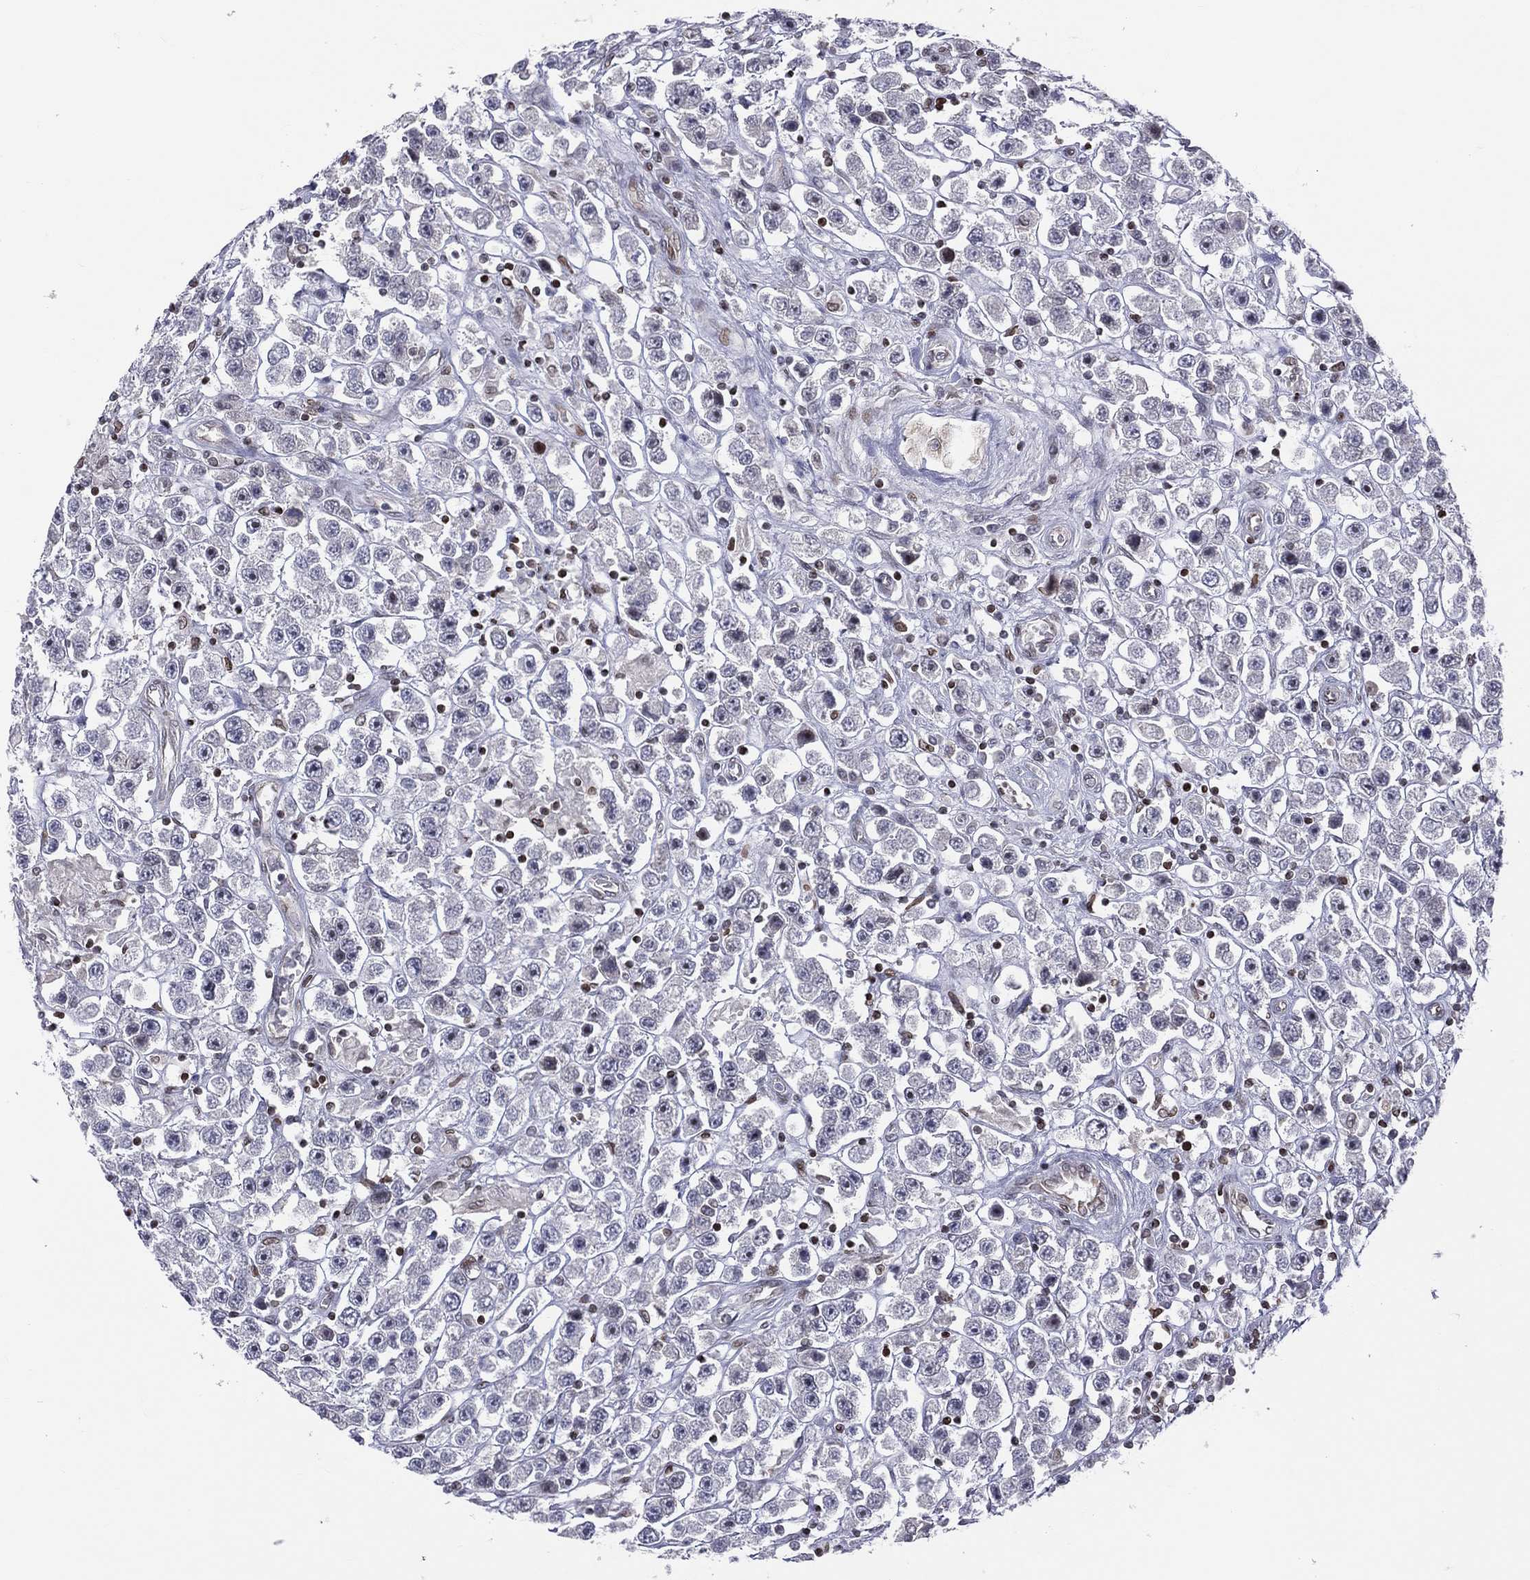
{"staining": {"intensity": "negative", "quantity": "none", "location": "none"}, "tissue": "testis cancer", "cell_type": "Tumor cells", "image_type": "cancer", "snomed": [{"axis": "morphology", "description": "Seminoma, NOS"}, {"axis": "topography", "description": "Testis"}], "caption": "Histopathology image shows no significant protein positivity in tumor cells of testis cancer (seminoma).", "gene": "DBF4B", "patient": {"sex": "male", "age": 45}}